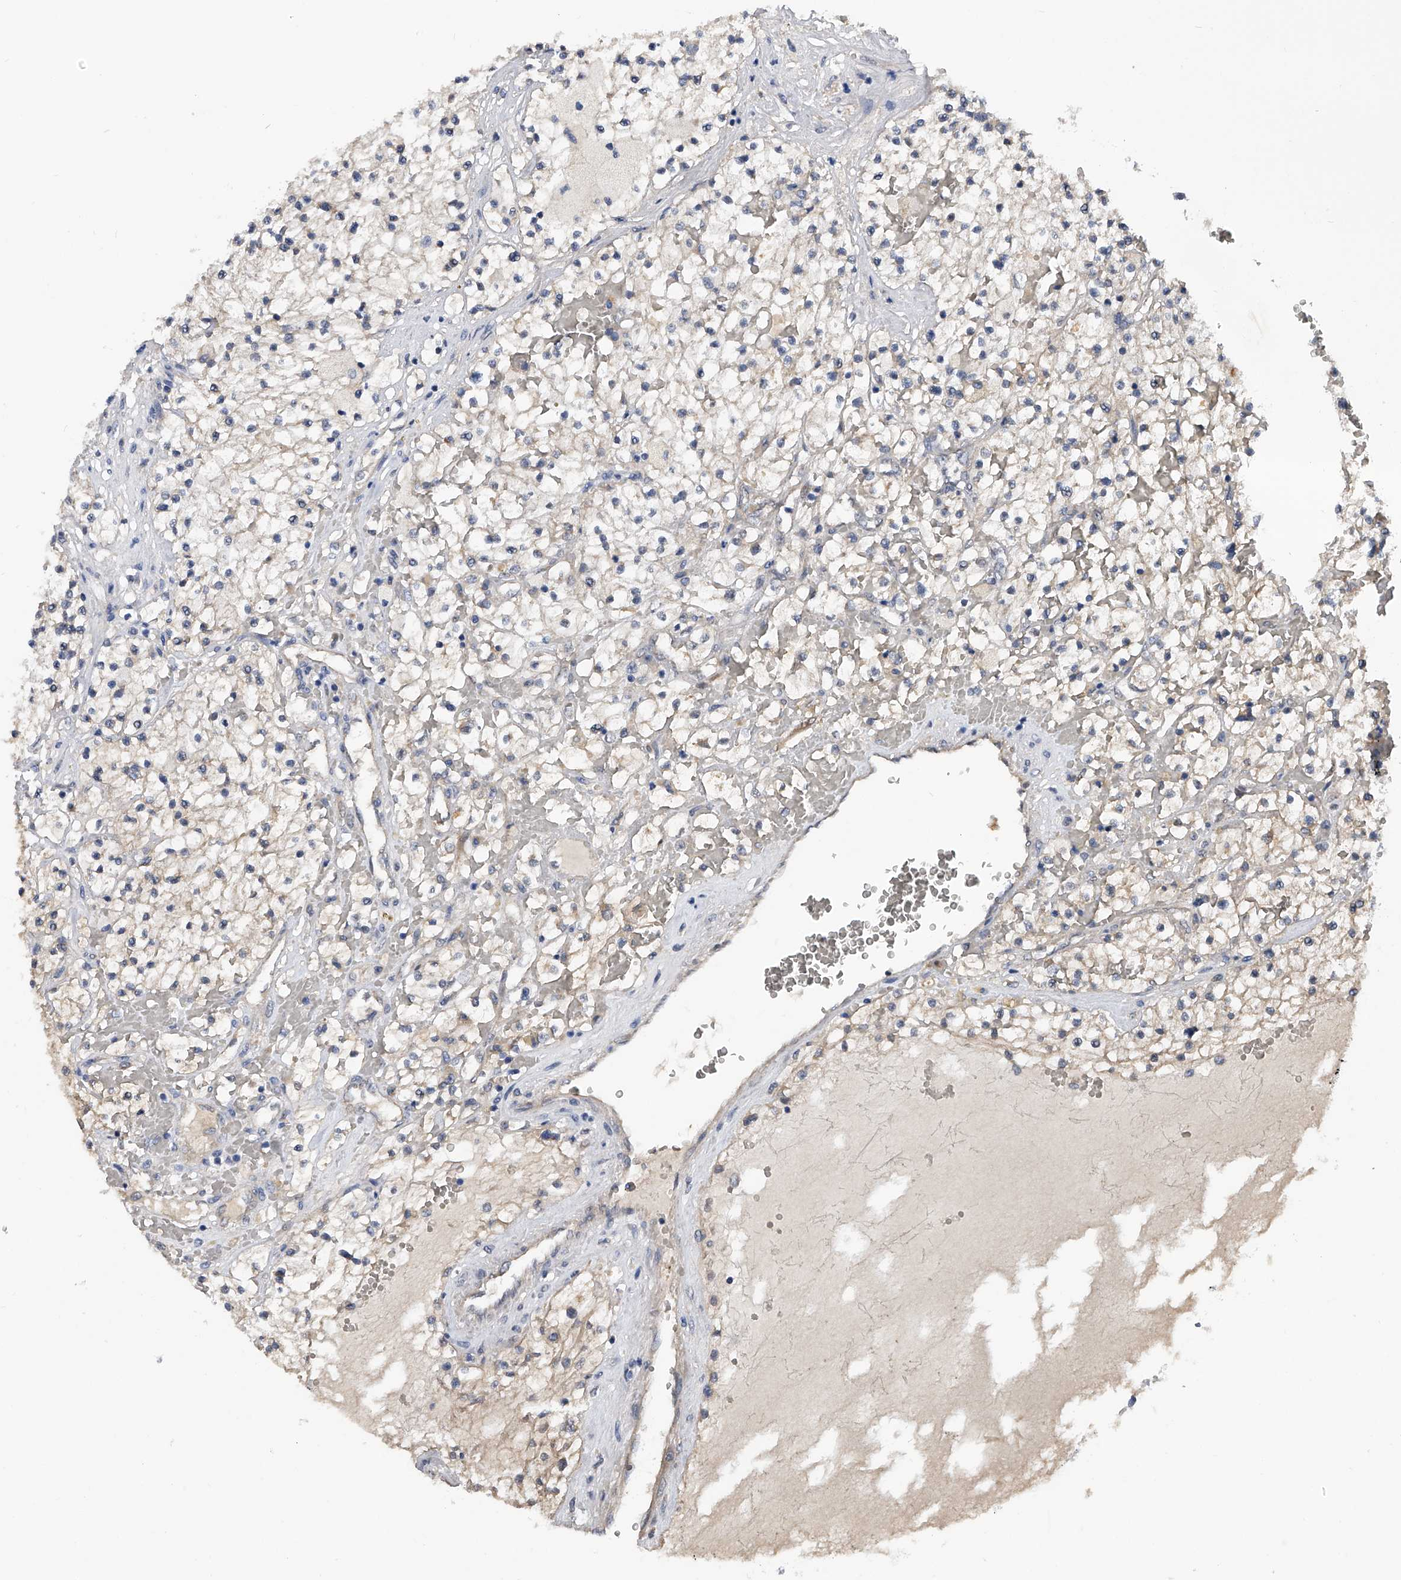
{"staining": {"intensity": "negative", "quantity": "none", "location": "none"}, "tissue": "renal cancer", "cell_type": "Tumor cells", "image_type": "cancer", "snomed": [{"axis": "morphology", "description": "Normal tissue, NOS"}, {"axis": "morphology", "description": "Adenocarcinoma, NOS"}, {"axis": "topography", "description": "Kidney"}], "caption": "The immunohistochemistry image has no significant expression in tumor cells of renal cancer (adenocarcinoma) tissue.", "gene": "PGM3", "patient": {"sex": "male", "age": 68}}